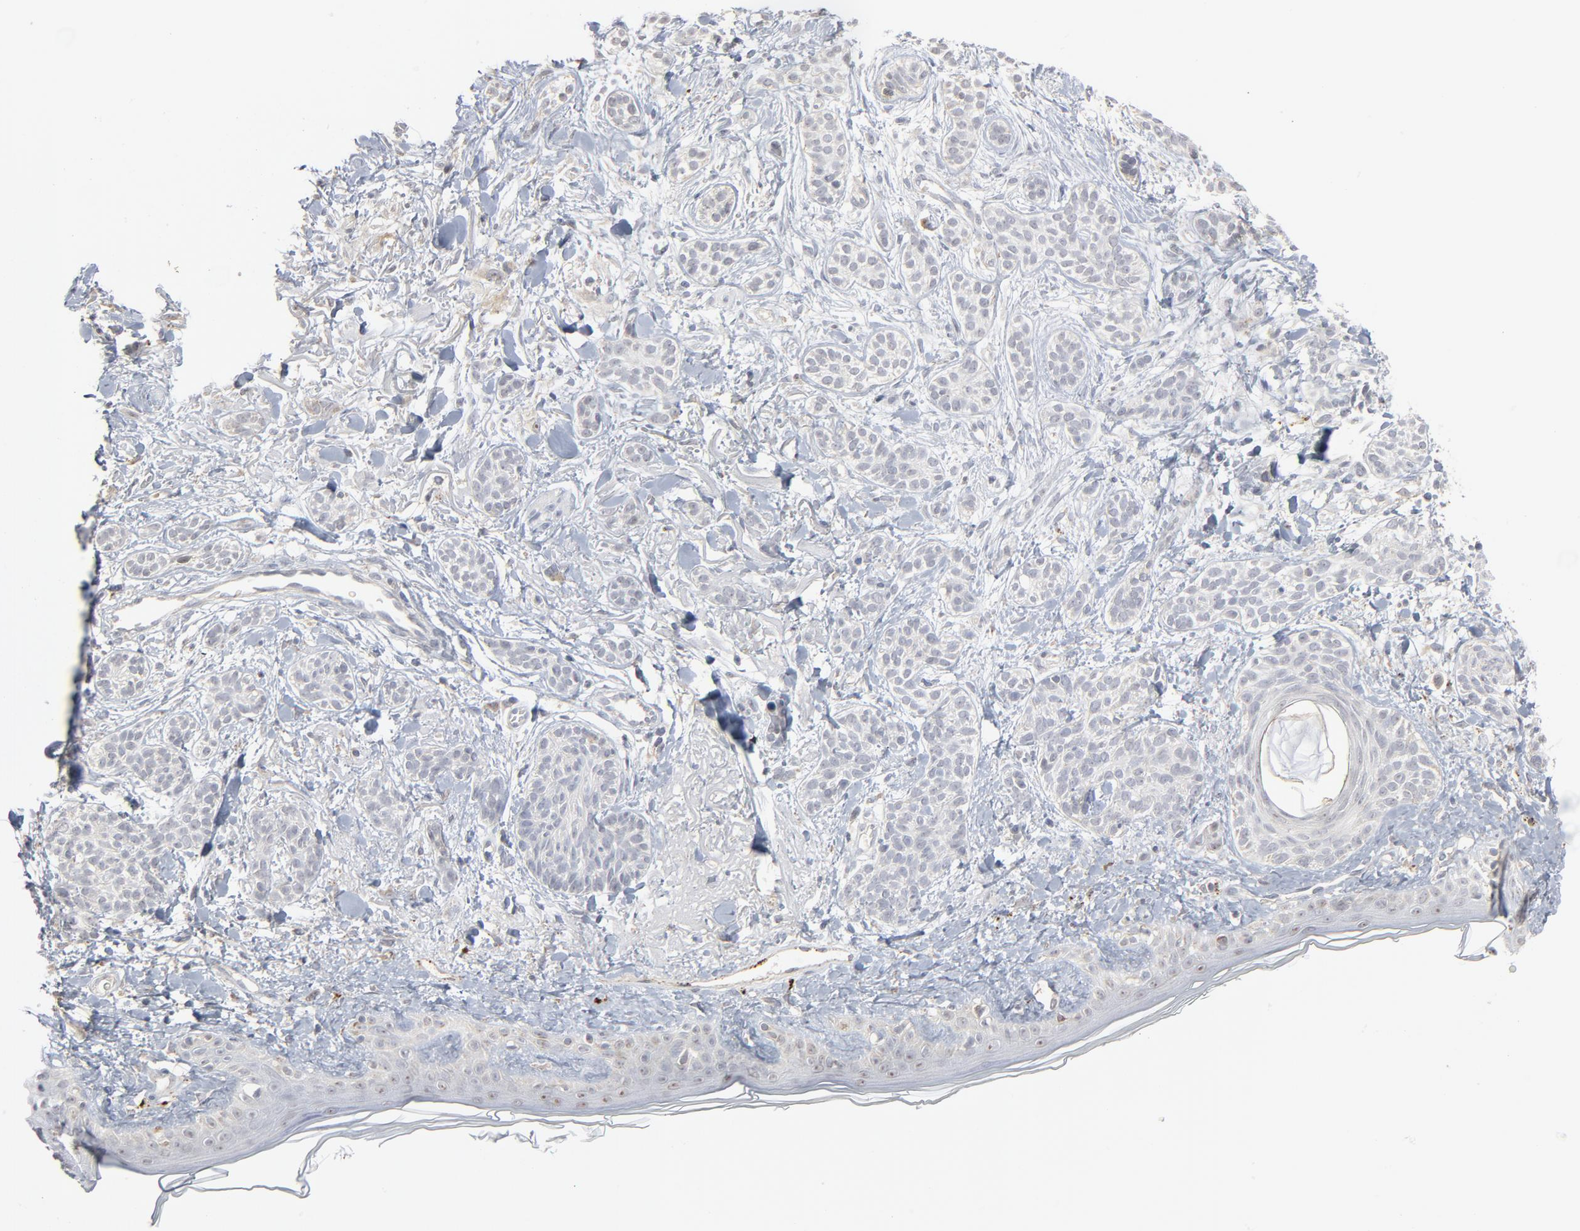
{"staining": {"intensity": "negative", "quantity": "none", "location": "none"}, "tissue": "skin cancer", "cell_type": "Tumor cells", "image_type": "cancer", "snomed": [{"axis": "morphology", "description": "Normal tissue, NOS"}, {"axis": "morphology", "description": "Basal cell carcinoma"}, {"axis": "topography", "description": "Skin"}], "caption": "Tumor cells are negative for protein expression in human skin cancer (basal cell carcinoma).", "gene": "POMT2", "patient": {"sex": "male", "age": 63}}